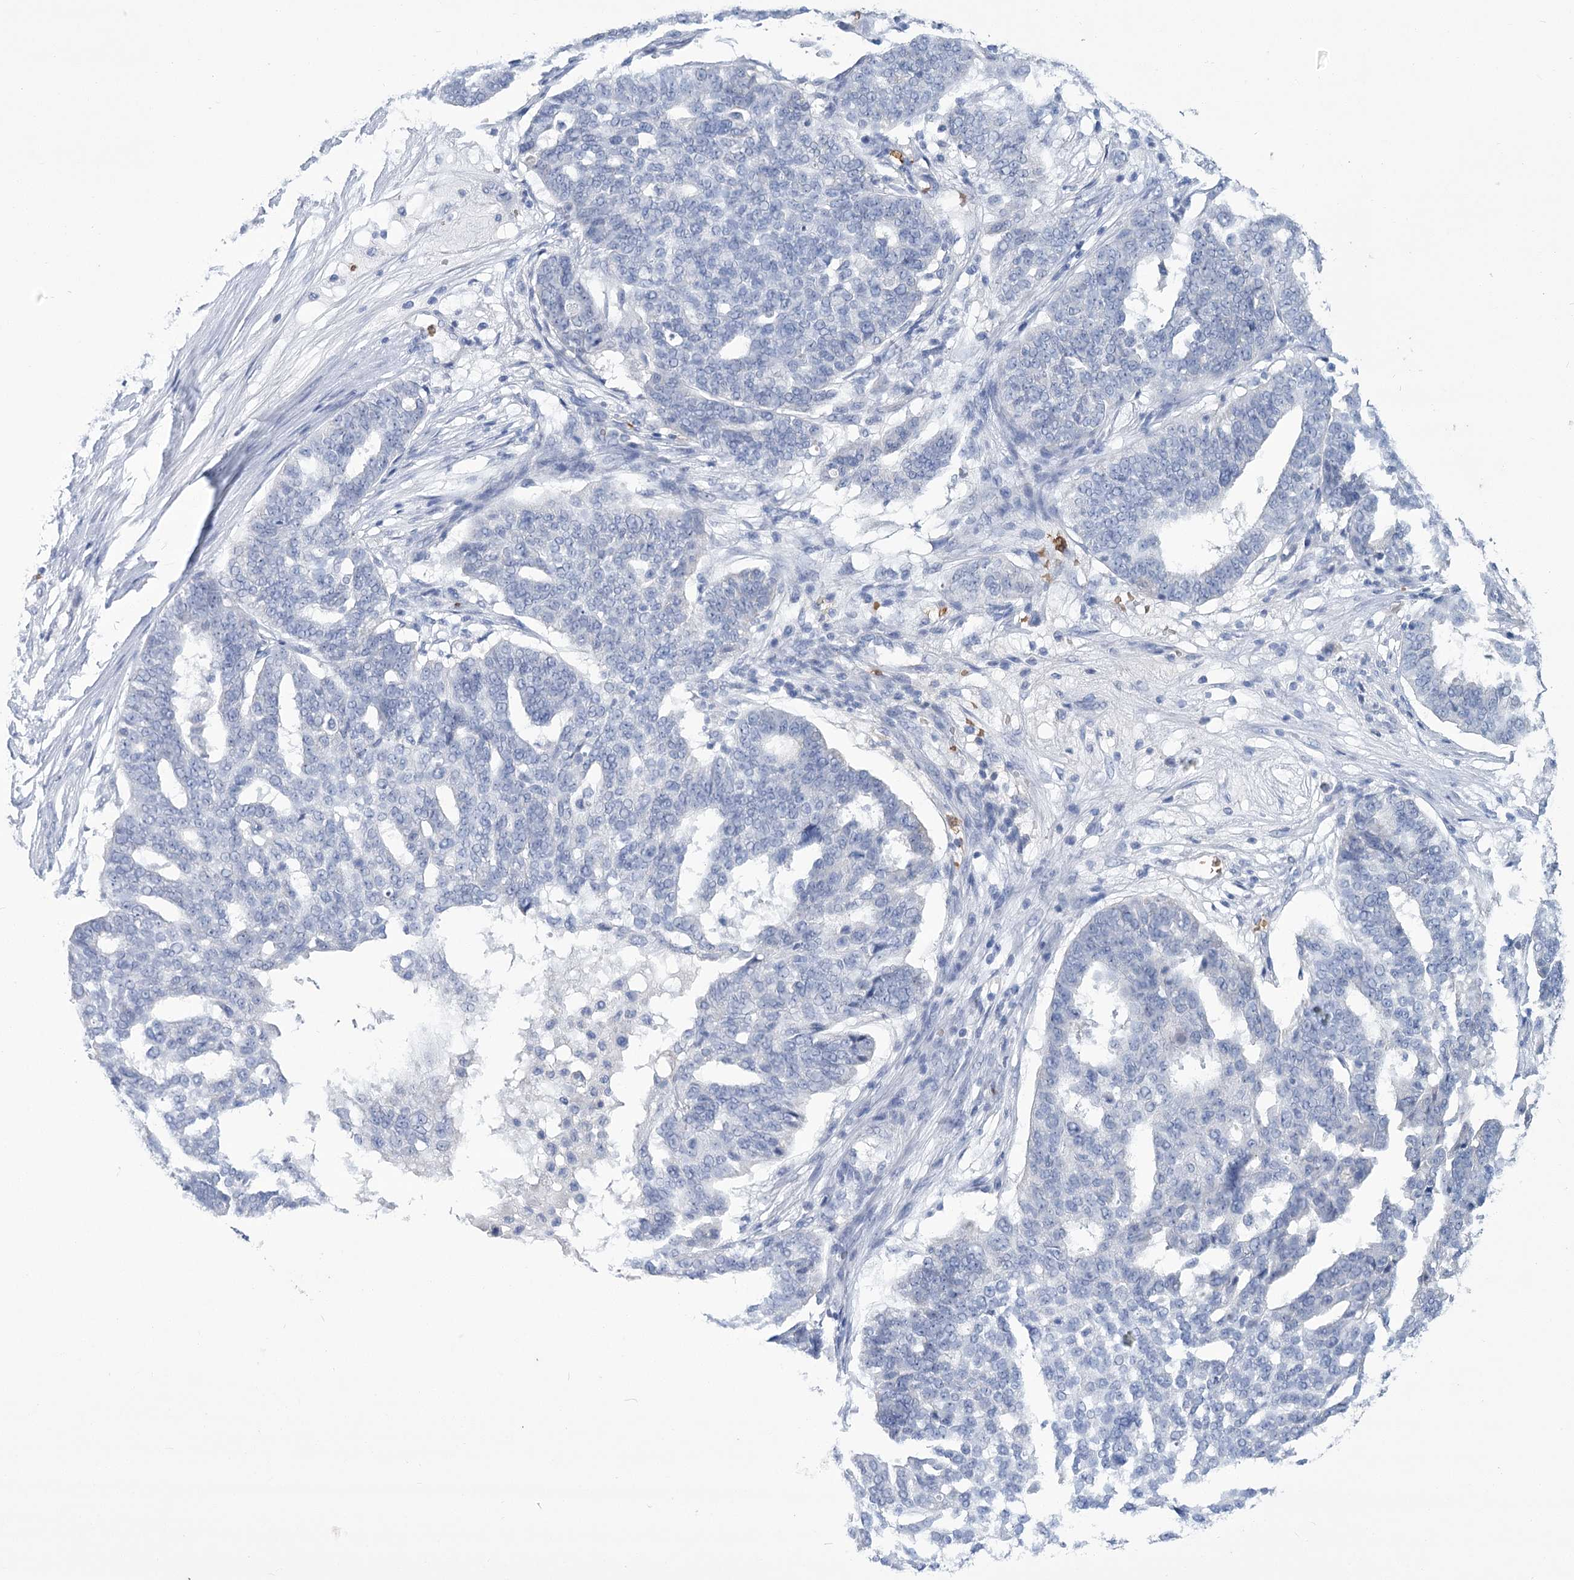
{"staining": {"intensity": "negative", "quantity": "none", "location": "none"}, "tissue": "ovarian cancer", "cell_type": "Tumor cells", "image_type": "cancer", "snomed": [{"axis": "morphology", "description": "Cystadenocarcinoma, serous, NOS"}, {"axis": "topography", "description": "Ovary"}], "caption": "IHC histopathology image of neoplastic tissue: ovarian cancer stained with DAB displays no significant protein expression in tumor cells.", "gene": "HBA1", "patient": {"sex": "female", "age": 59}}